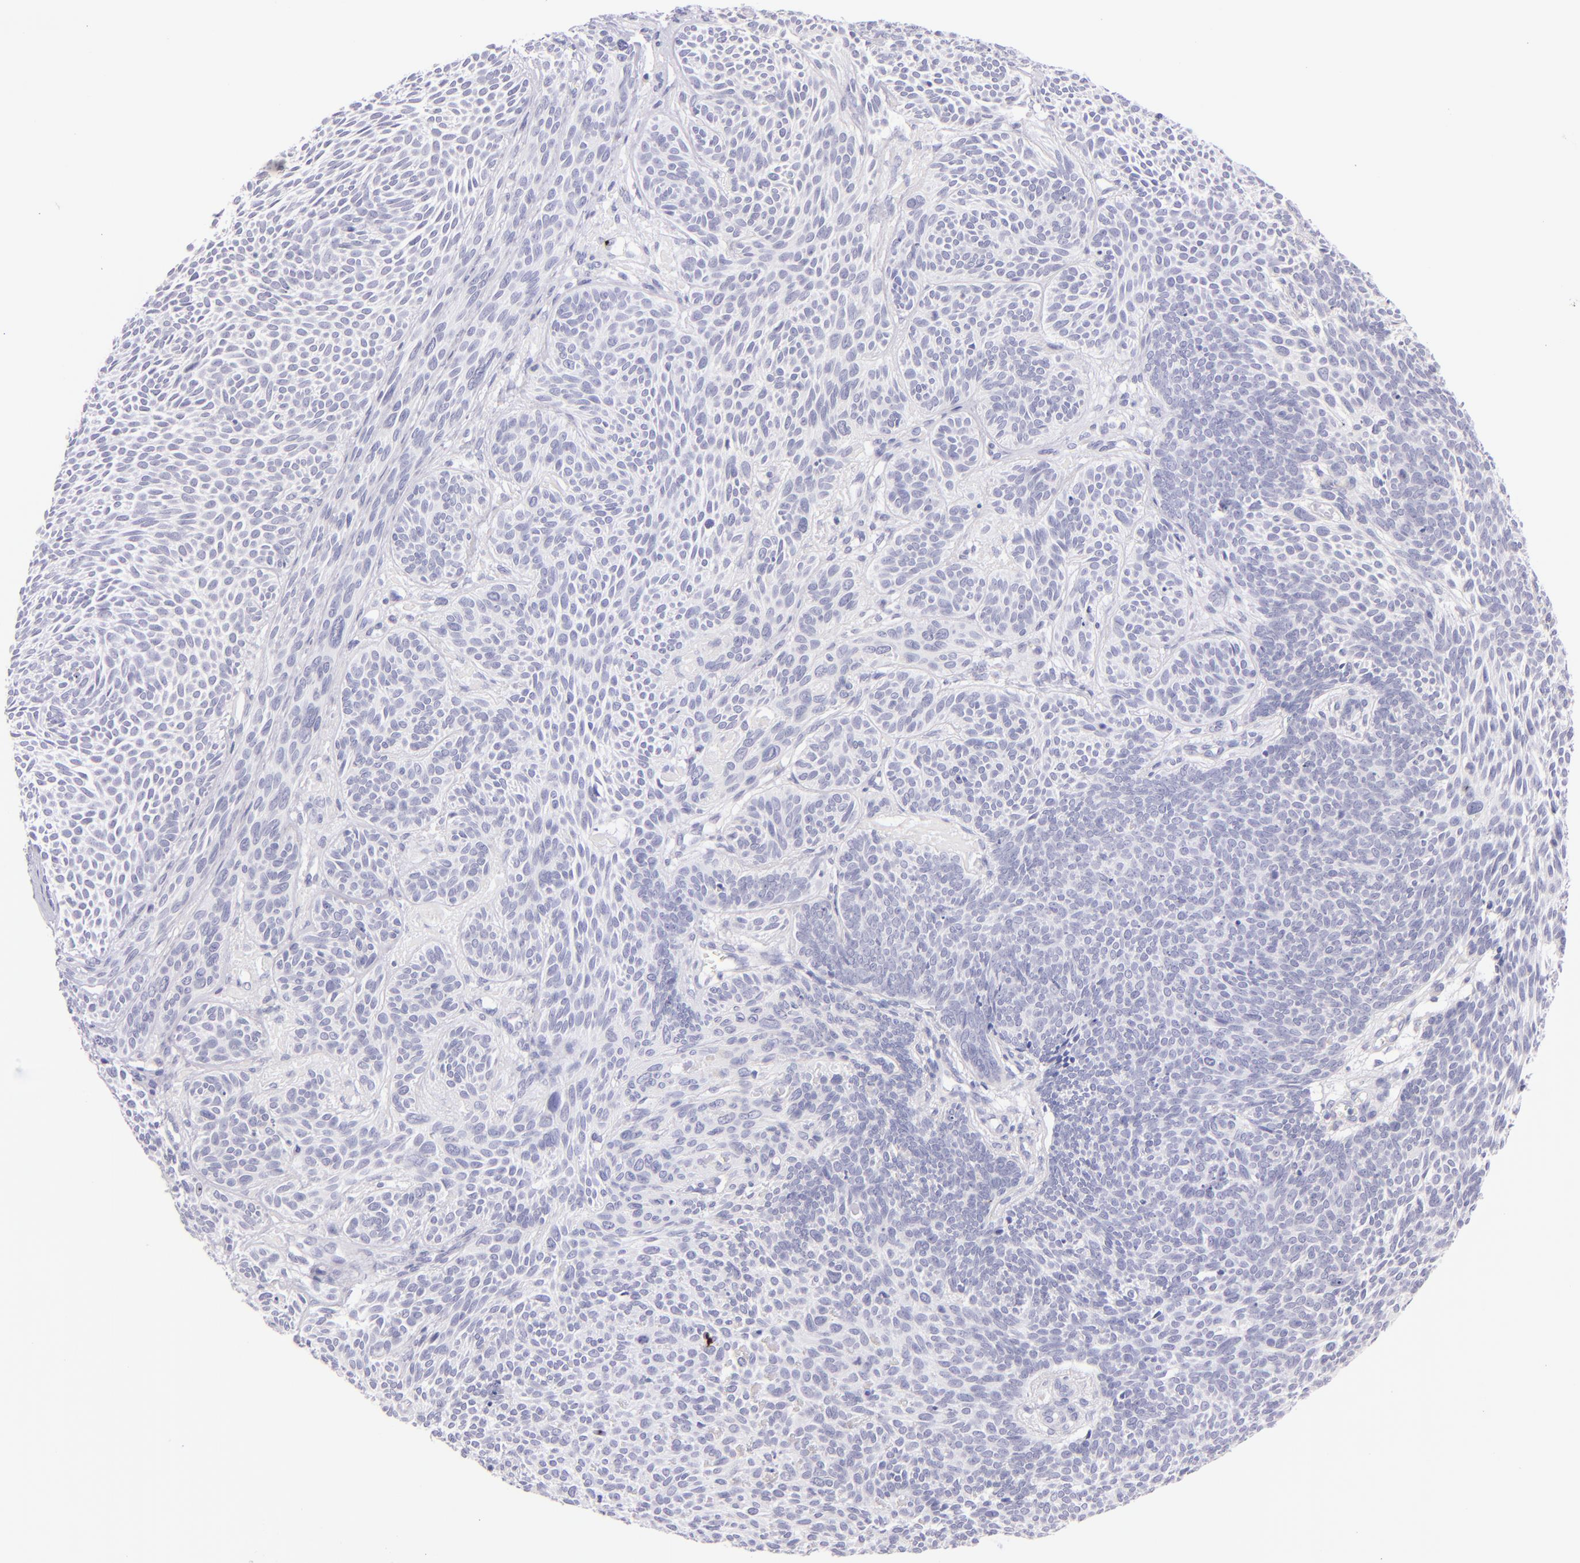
{"staining": {"intensity": "negative", "quantity": "none", "location": "none"}, "tissue": "skin cancer", "cell_type": "Tumor cells", "image_type": "cancer", "snomed": [{"axis": "morphology", "description": "Basal cell carcinoma"}, {"axis": "topography", "description": "Skin"}], "caption": "Skin cancer (basal cell carcinoma) was stained to show a protein in brown. There is no significant positivity in tumor cells.", "gene": "SDC1", "patient": {"sex": "male", "age": 84}}